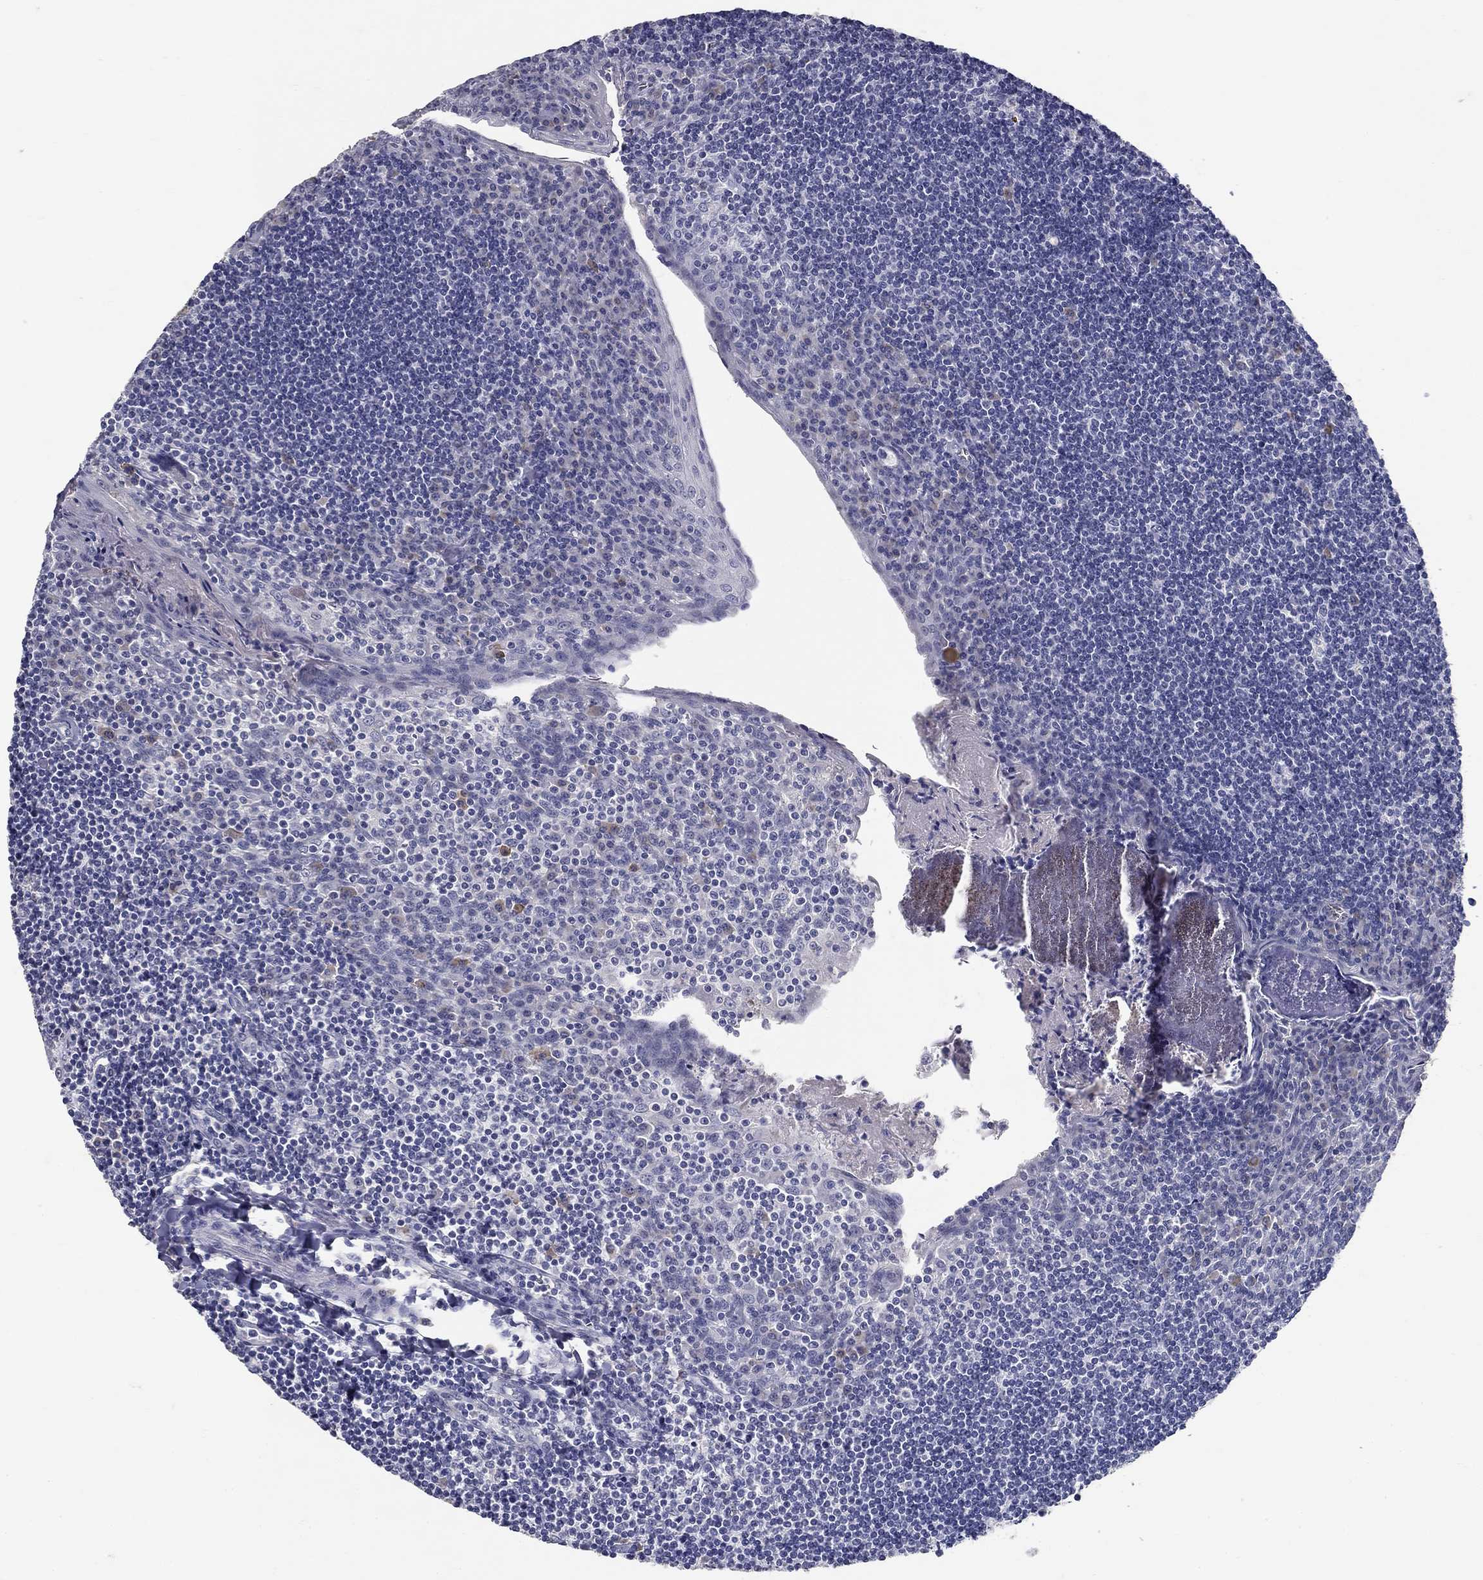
{"staining": {"intensity": "negative", "quantity": "none", "location": "none"}, "tissue": "tonsil", "cell_type": "Germinal center cells", "image_type": "normal", "snomed": [{"axis": "morphology", "description": "Normal tissue, NOS"}, {"axis": "topography", "description": "Tonsil"}], "caption": "This is an immunohistochemistry micrograph of normal tonsil. There is no positivity in germinal center cells.", "gene": "POMC", "patient": {"sex": "female", "age": 12}}